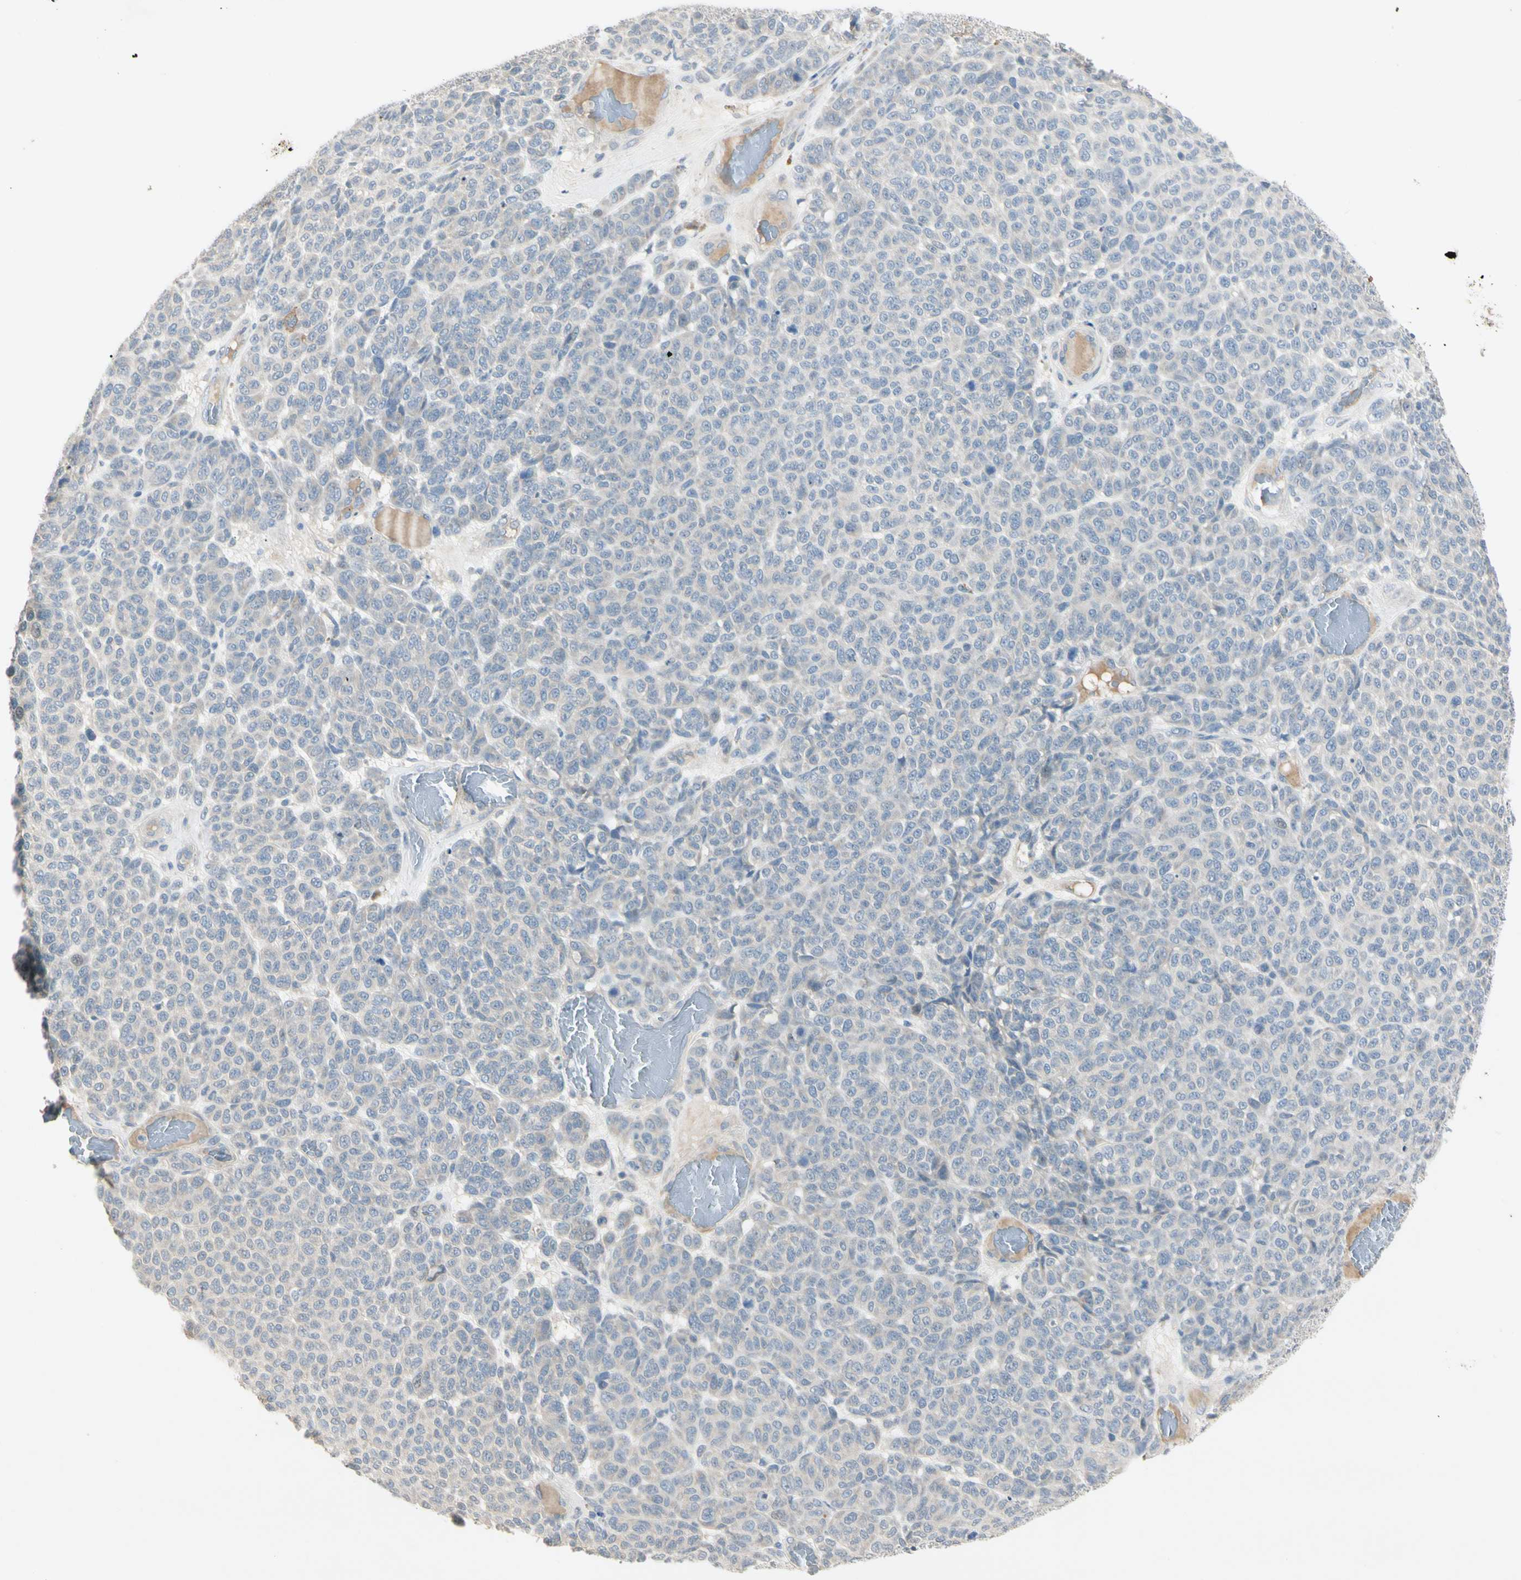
{"staining": {"intensity": "negative", "quantity": "none", "location": "none"}, "tissue": "melanoma", "cell_type": "Tumor cells", "image_type": "cancer", "snomed": [{"axis": "morphology", "description": "Malignant melanoma, NOS"}, {"axis": "topography", "description": "Skin"}], "caption": "DAB (3,3'-diaminobenzidine) immunohistochemical staining of human melanoma demonstrates no significant staining in tumor cells.", "gene": "PRSS21", "patient": {"sex": "male", "age": 59}}